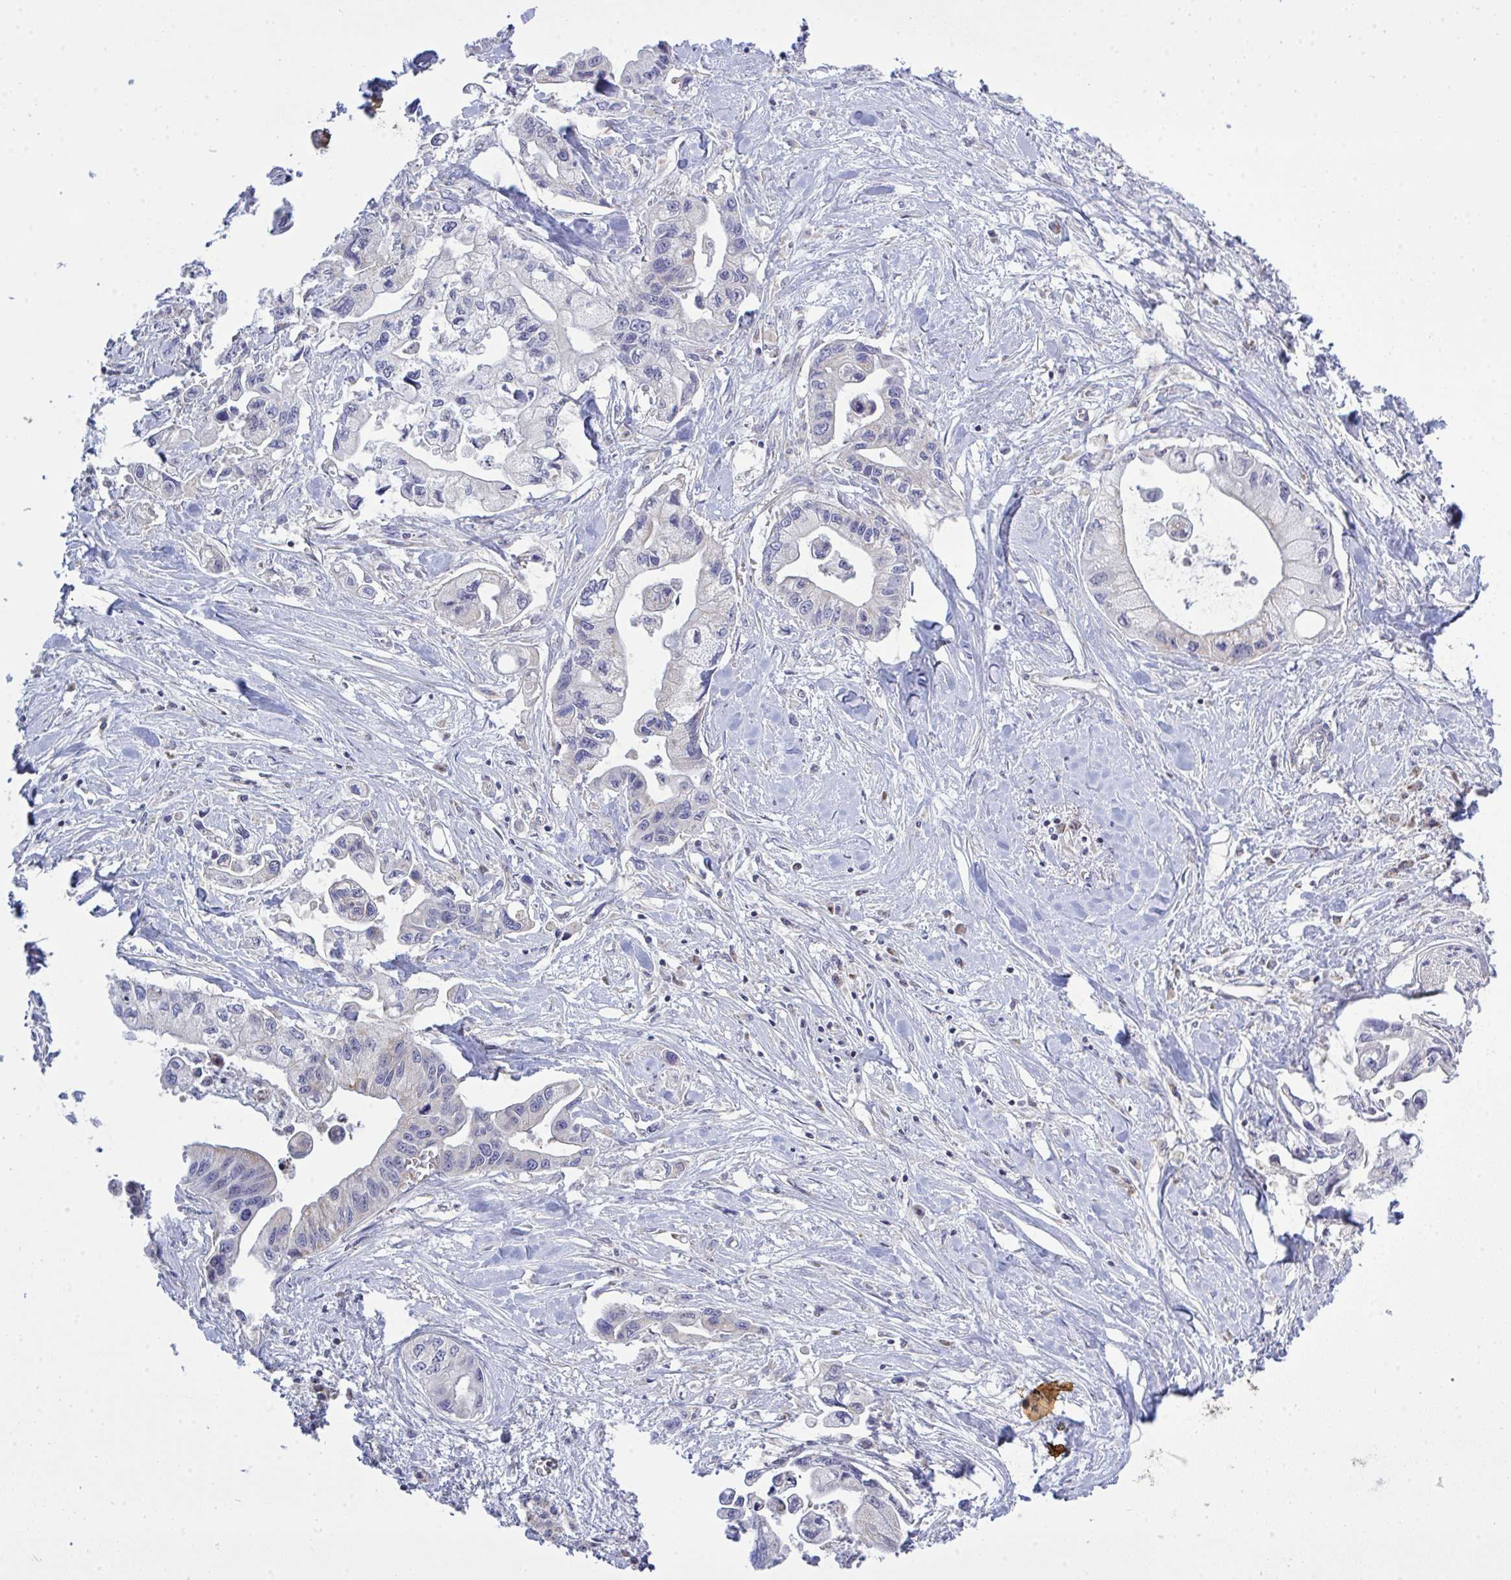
{"staining": {"intensity": "negative", "quantity": "none", "location": "none"}, "tissue": "pancreatic cancer", "cell_type": "Tumor cells", "image_type": "cancer", "snomed": [{"axis": "morphology", "description": "Adenocarcinoma, NOS"}, {"axis": "topography", "description": "Pancreas"}], "caption": "Immunohistochemical staining of human pancreatic adenocarcinoma reveals no significant positivity in tumor cells.", "gene": "NDUFA7", "patient": {"sex": "male", "age": 61}}